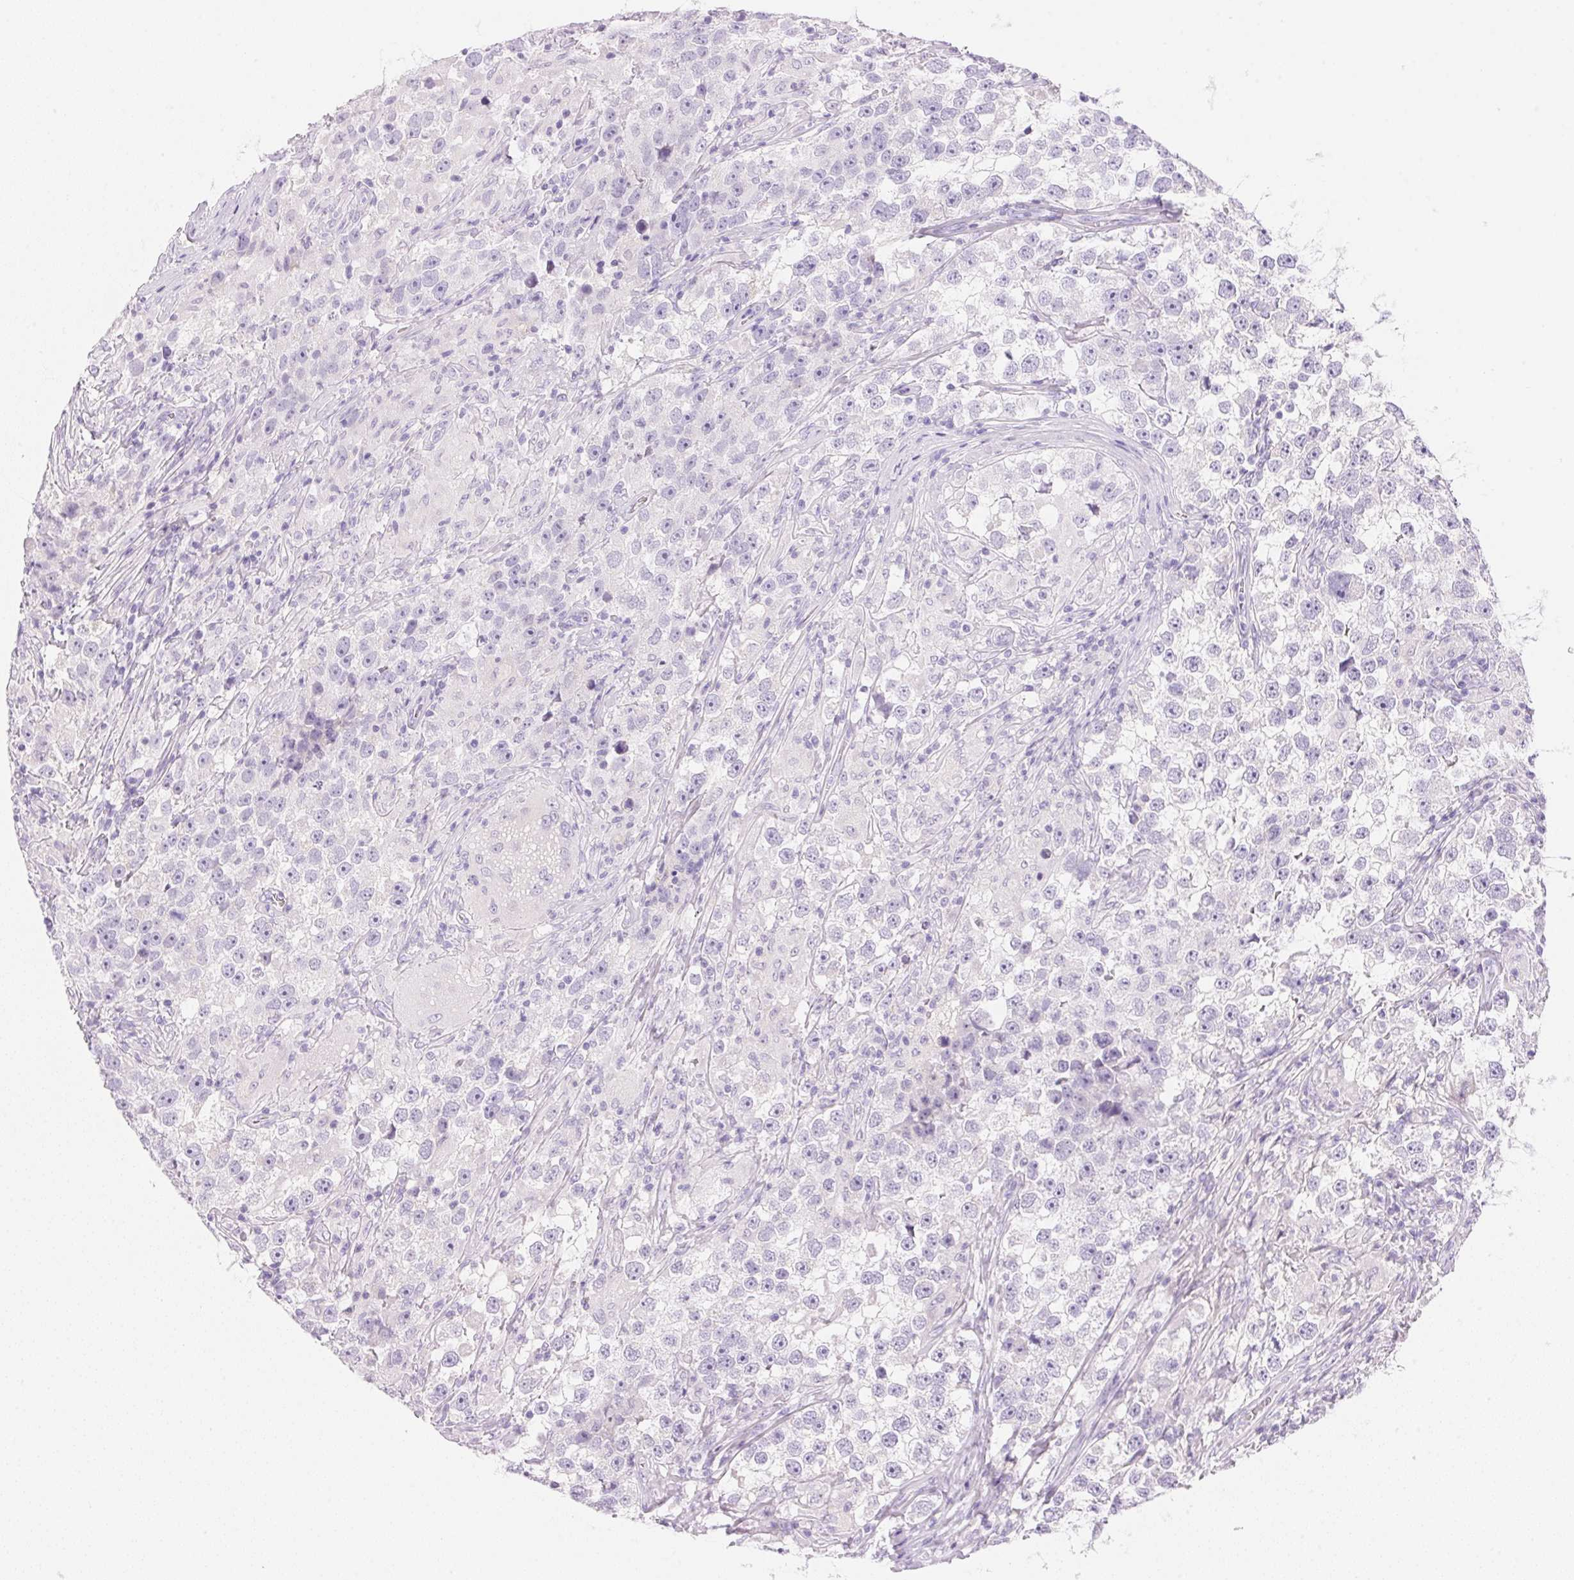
{"staining": {"intensity": "negative", "quantity": "none", "location": "none"}, "tissue": "testis cancer", "cell_type": "Tumor cells", "image_type": "cancer", "snomed": [{"axis": "morphology", "description": "Seminoma, NOS"}, {"axis": "topography", "description": "Testis"}], "caption": "Histopathology image shows no significant protein positivity in tumor cells of testis cancer (seminoma). (DAB IHC with hematoxylin counter stain).", "gene": "DHCR24", "patient": {"sex": "male", "age": 46}}